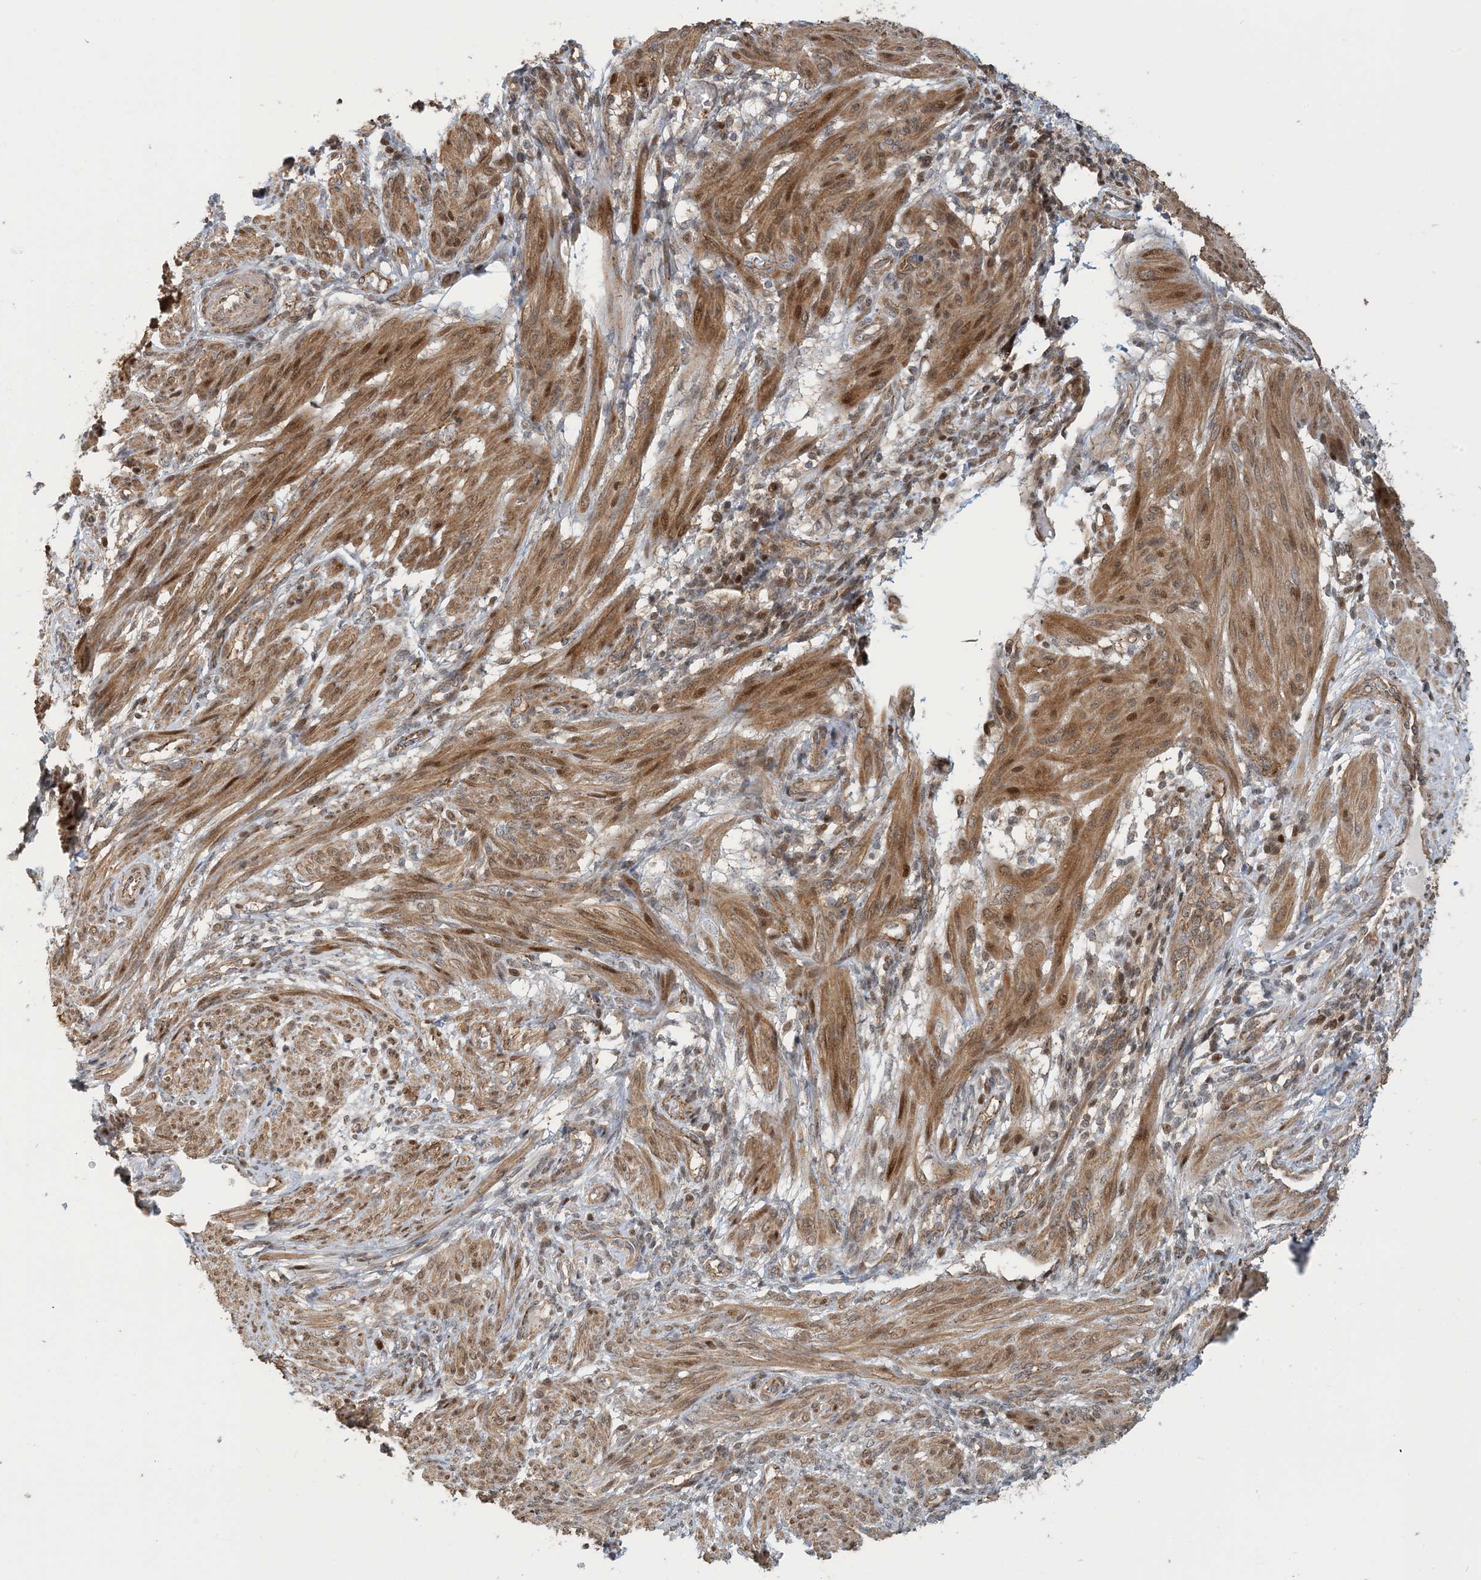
{"staining": {"intensity": "moderate", "quantity": ">75%", "location": "cytoplasmic/membranous,nuclear"}, "tissue": "smooth muscle", "cell_type": "Smooth muscle cells", "image_type": "normal", "snomed": [{"axis": "morphology", "description": "Normal tissue, NOS"}, {"axis": "topography", "description": "Smooth muscle"}], "caption": "Protein staining displays moderate cytoplasmic/membranous,nuclear positivity in approximately >75% of smooth muscle cells in unremarkable smooth muscle.", "gene": "MAPKBP1", "patient": {"sex": "female", "age": 39}}